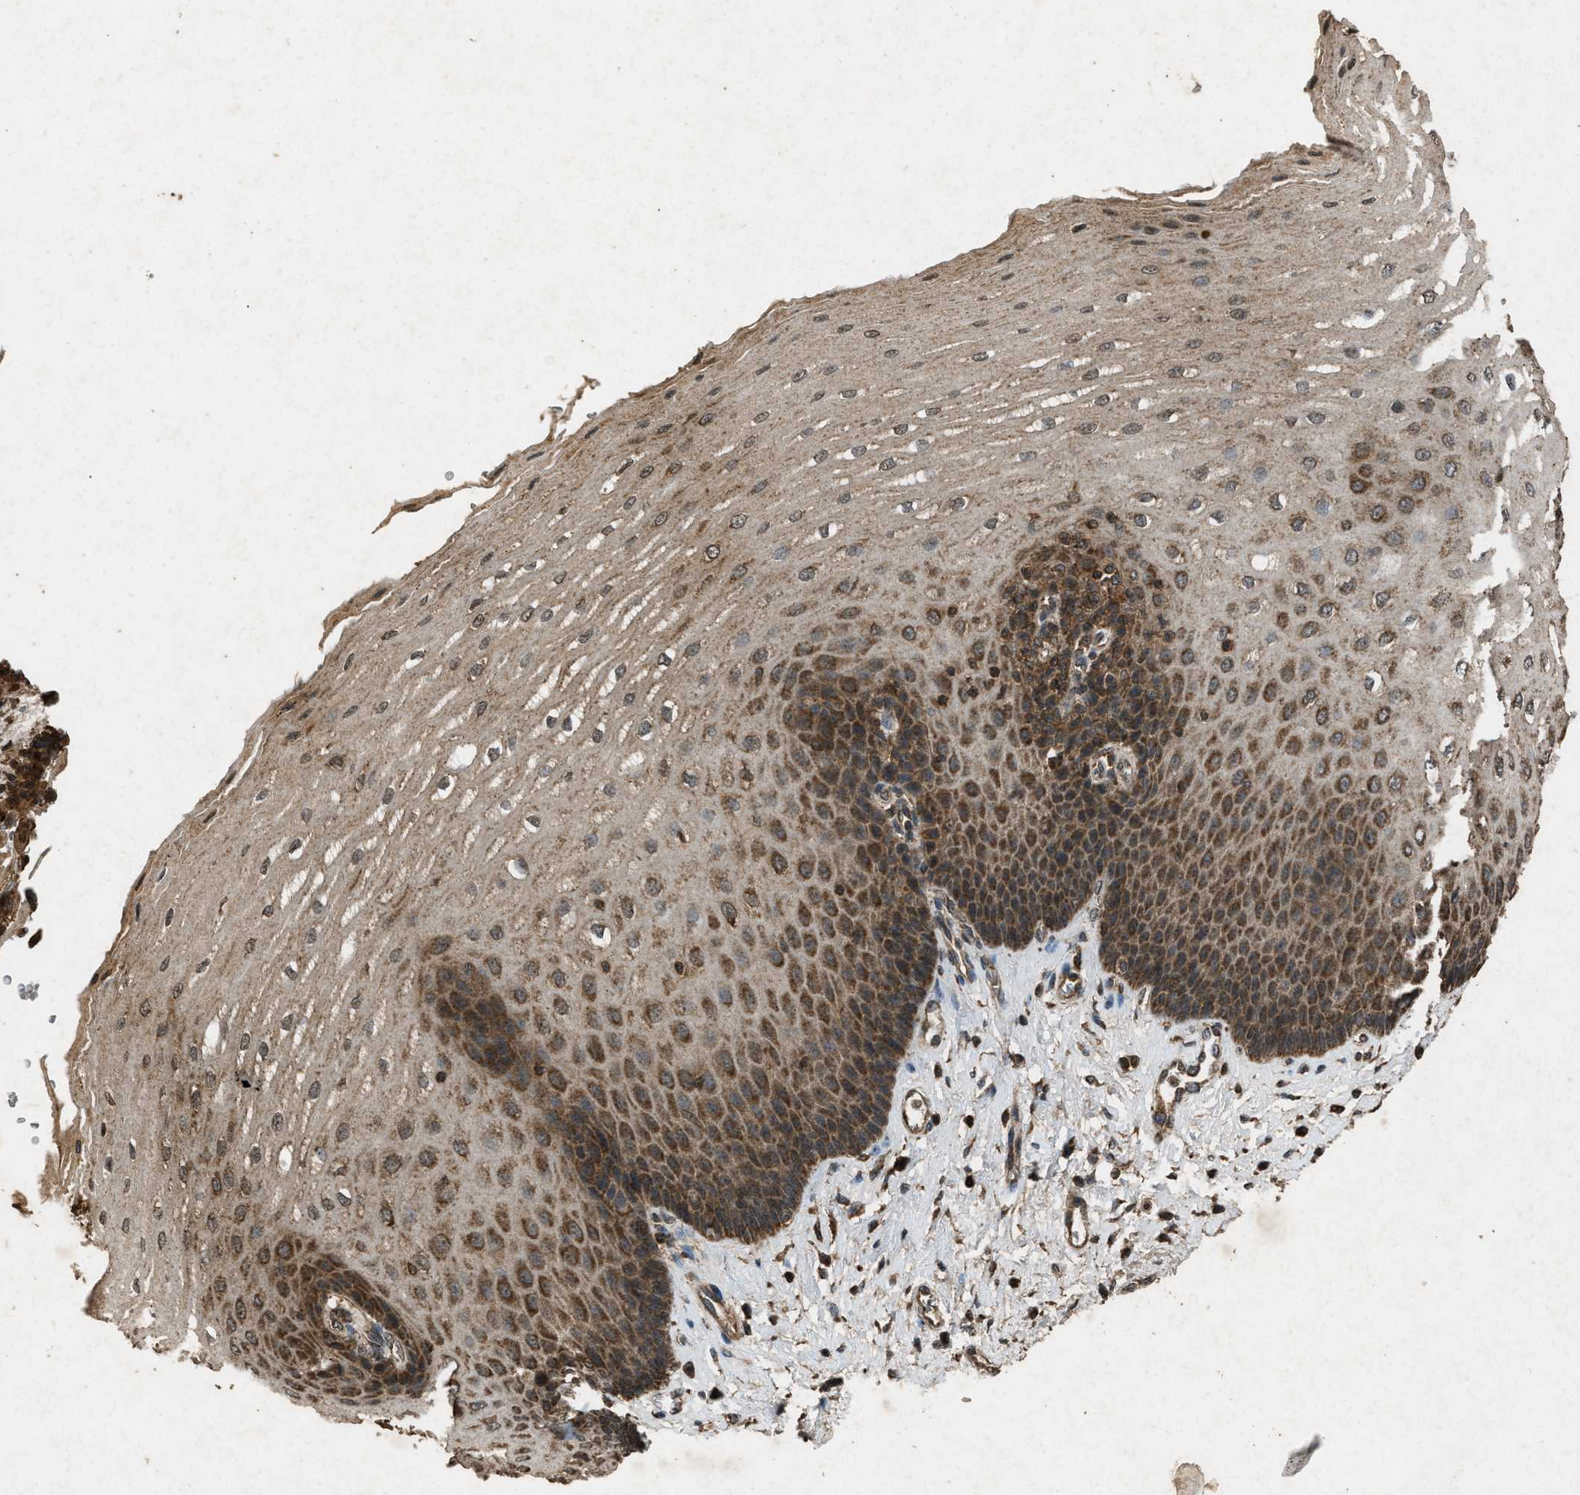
{"staining": {"intensity": "strong", "quantity": ">75%", "location": "cytoplasmic/membranous"}, "tissue": "esophagus", "cell_type": "Squamous epithelial cells", "image_type": "normal", "snomed": [{"axis": "morphology", "description": "Normal tissue, NOS"}, {"axis": "topography", "description": "Esophagus"}], "caption": "High-power microscopy captured an immunohistochemistry (IHC) histopathology image of normal esophagus, revealing strong cytoplasmic/membranous positivity in approximately >75% of squamous epithelial cells.", "gene": "OAS1", "patient": {"sex": "male", "age": 54}}